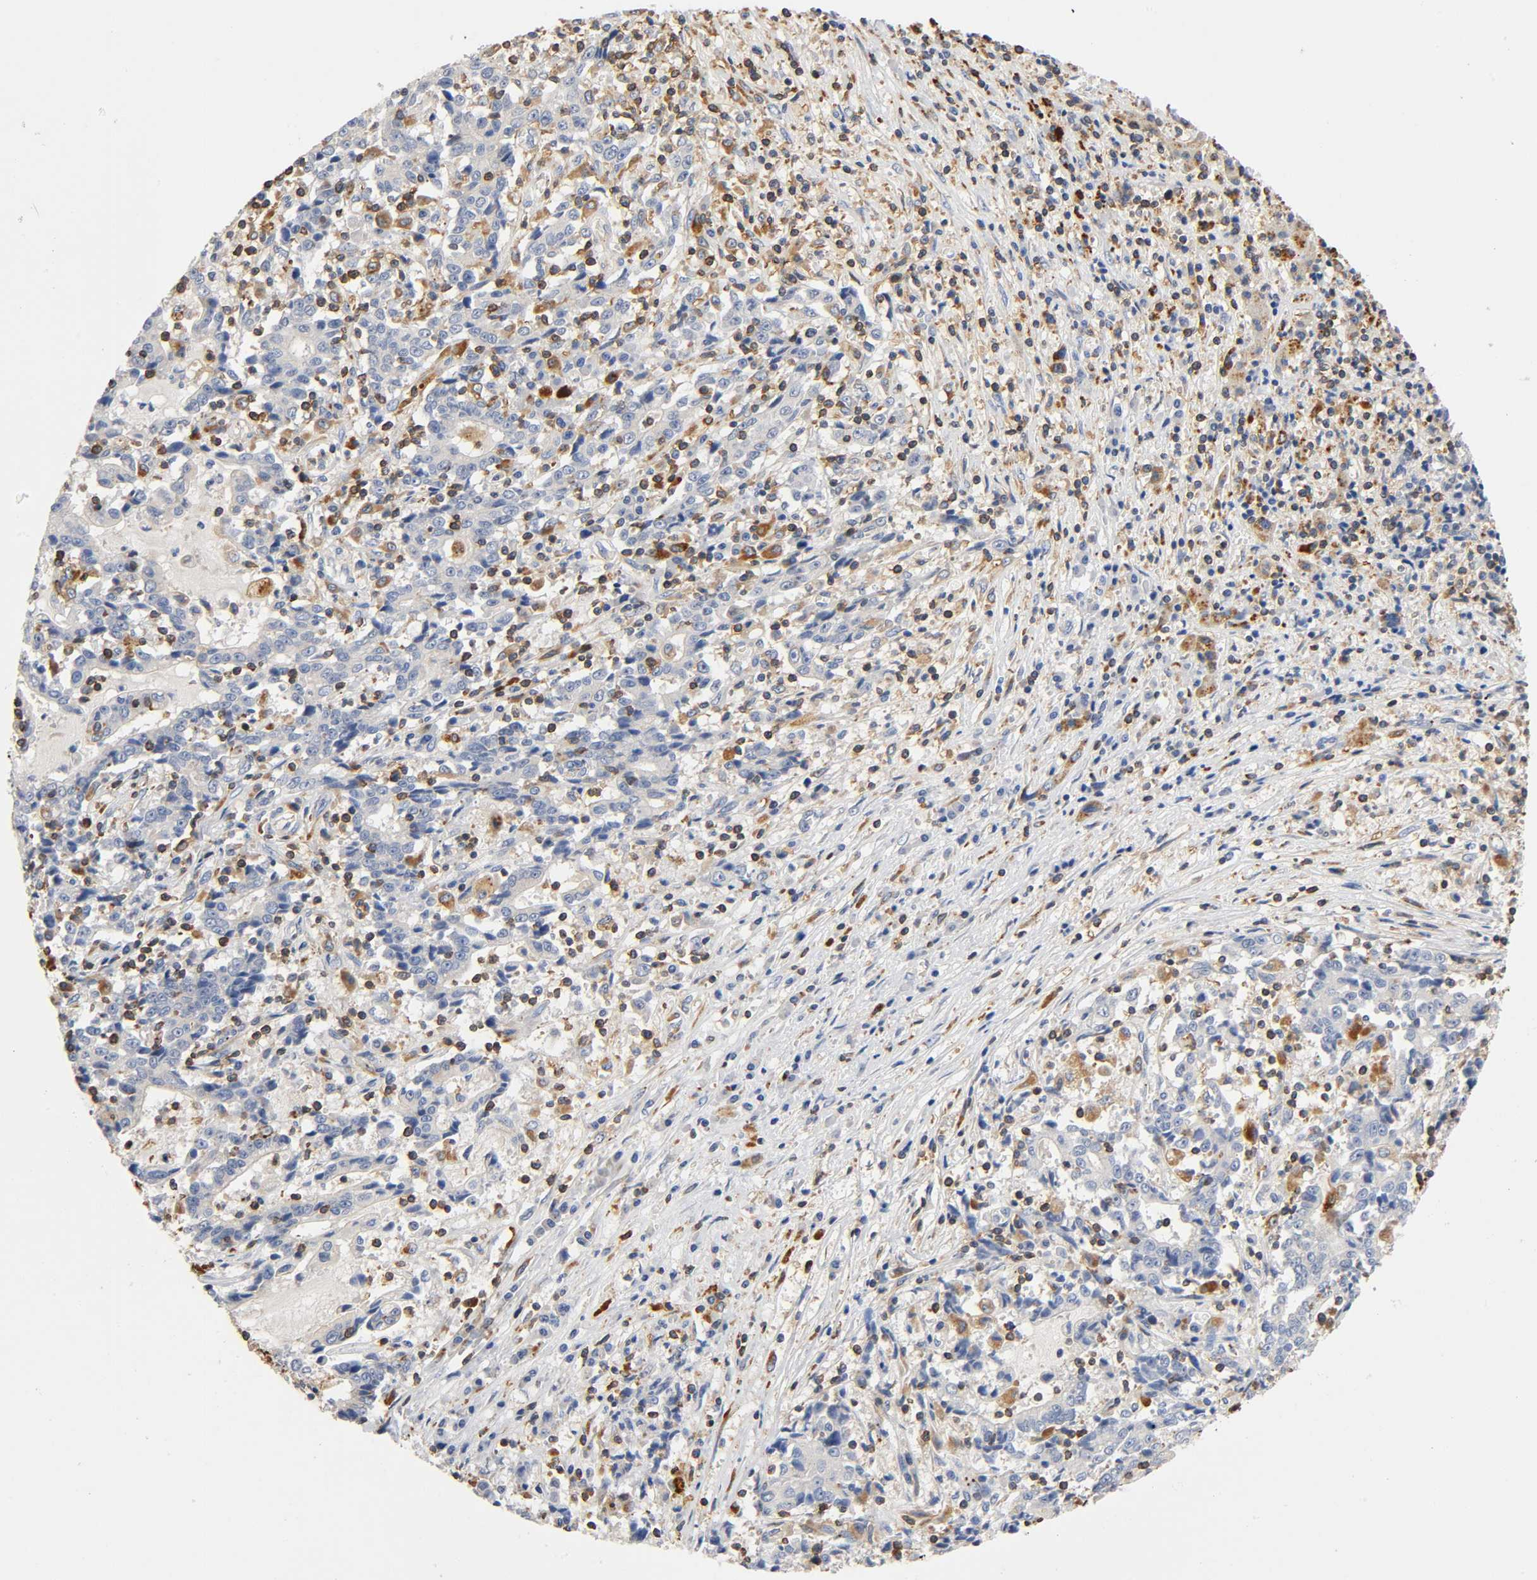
{"staining": {"intensity": "negative", "quantity": "none", "location": "none"}, "tissue": "liver cancer", "cell_type": "Tumor cells", "image_type": "cancer", "snomed": [{"axis": "morphology", "description": "Cholangiocarcinoma"}, {"axis": "topography", "description": "Liver"}], "caption": "Human liver cancer stained for a protein using IHC exhibits no staining in tumor cells.", "gene": "UCKL1", "patient": {"sex": "male", "age": 57}}